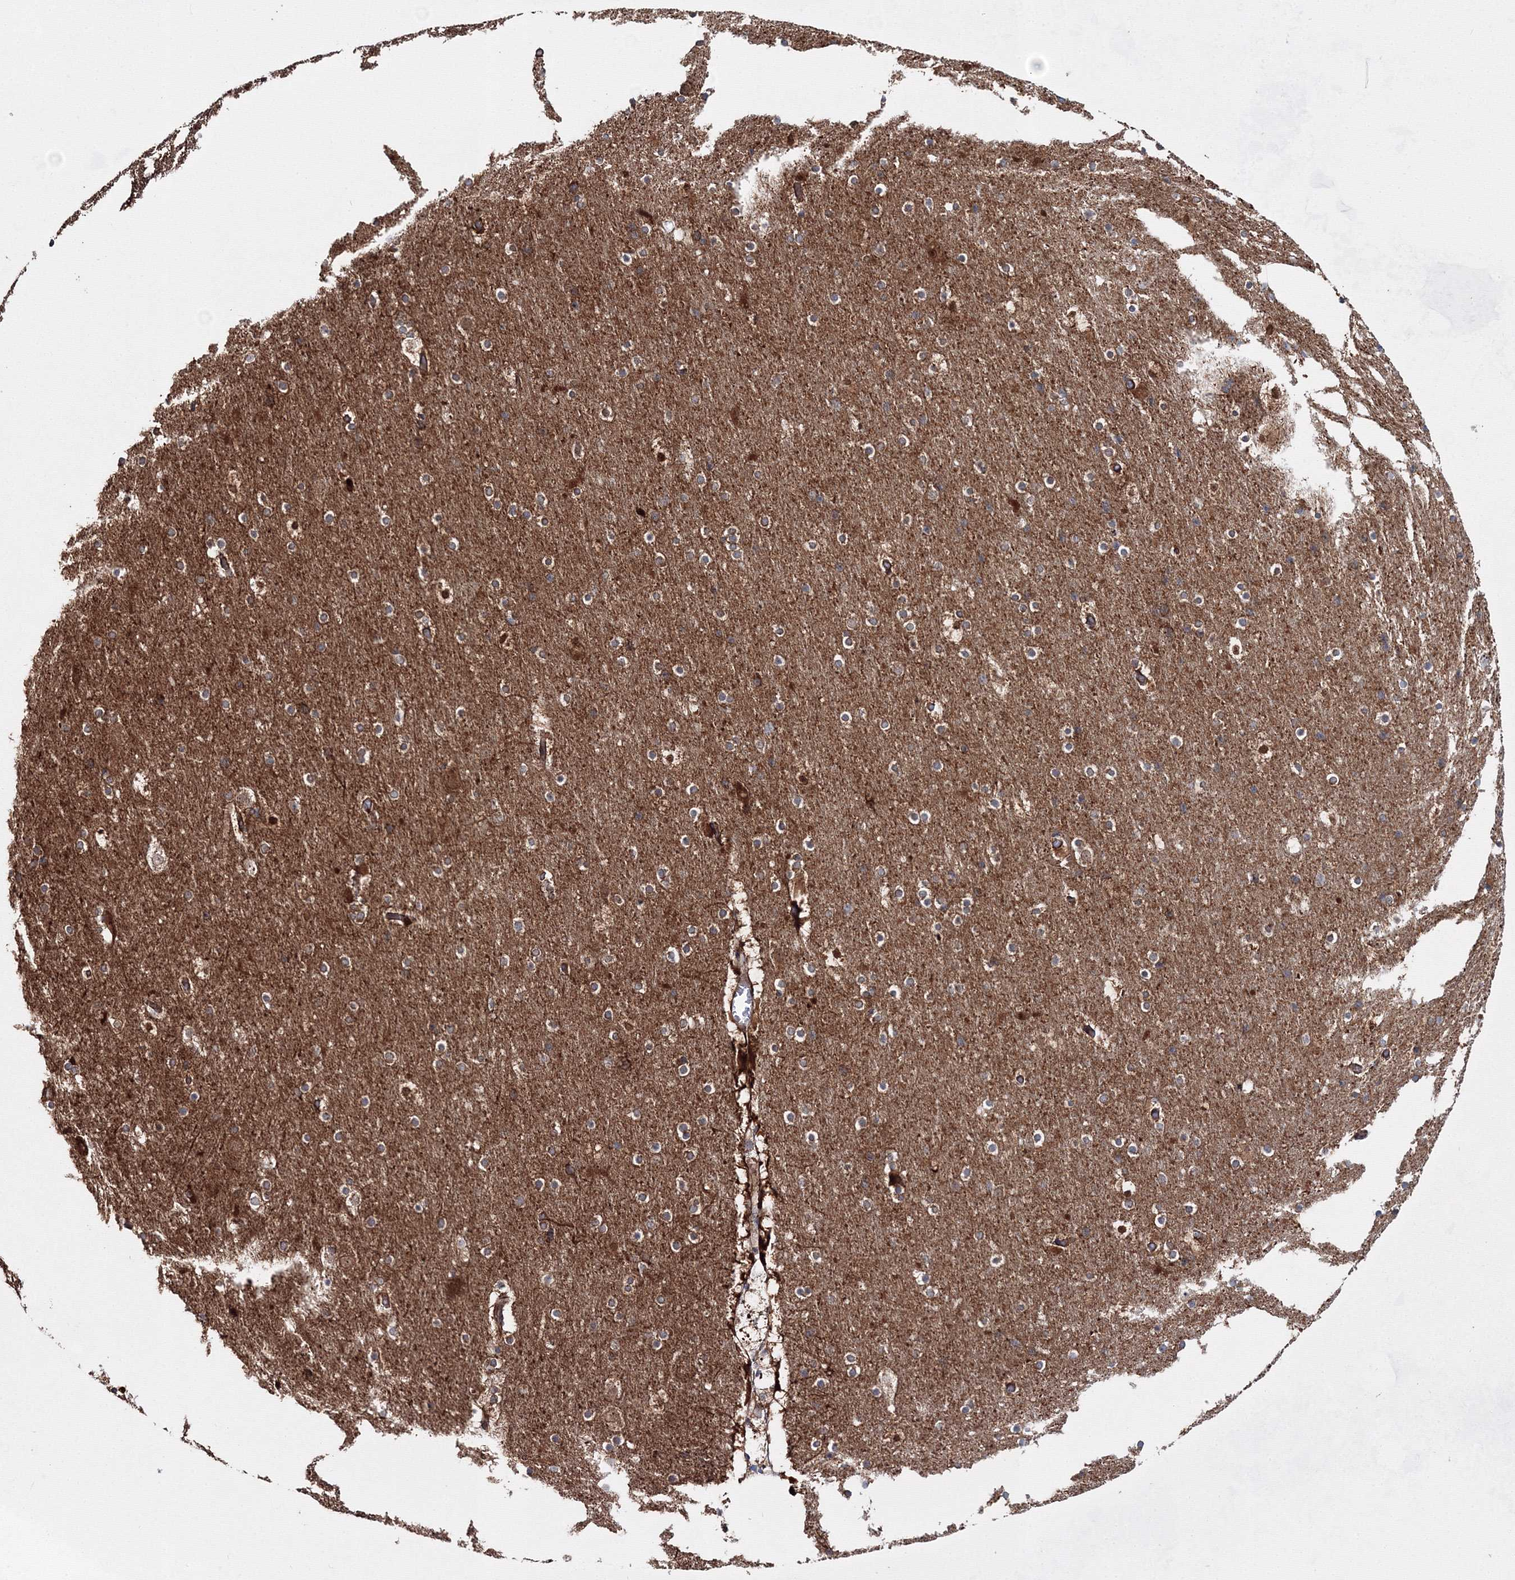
{"staining": {"intensity": "negative", "quantity": "none", "location": "none"}, "tissue": "cerebral cortex", "cell_type": "Endothelial cells", "image_type": "normal", "snomed": [{"axis": "morphology", "description": "Normal tissue, NOS"}, {"axis": "topography", "description": "Cerebral cortex"}], "caption": "Image shows no significant protein expression in endothelial cells of normal cerebral cortex. Brightfield microscopy of immunohistochemistry stained with DAB (brown) and hematoxylin (blue), captured at high magnification.", "gene": "EXOC6", "patient": {"sex": "male", "age": 57}}